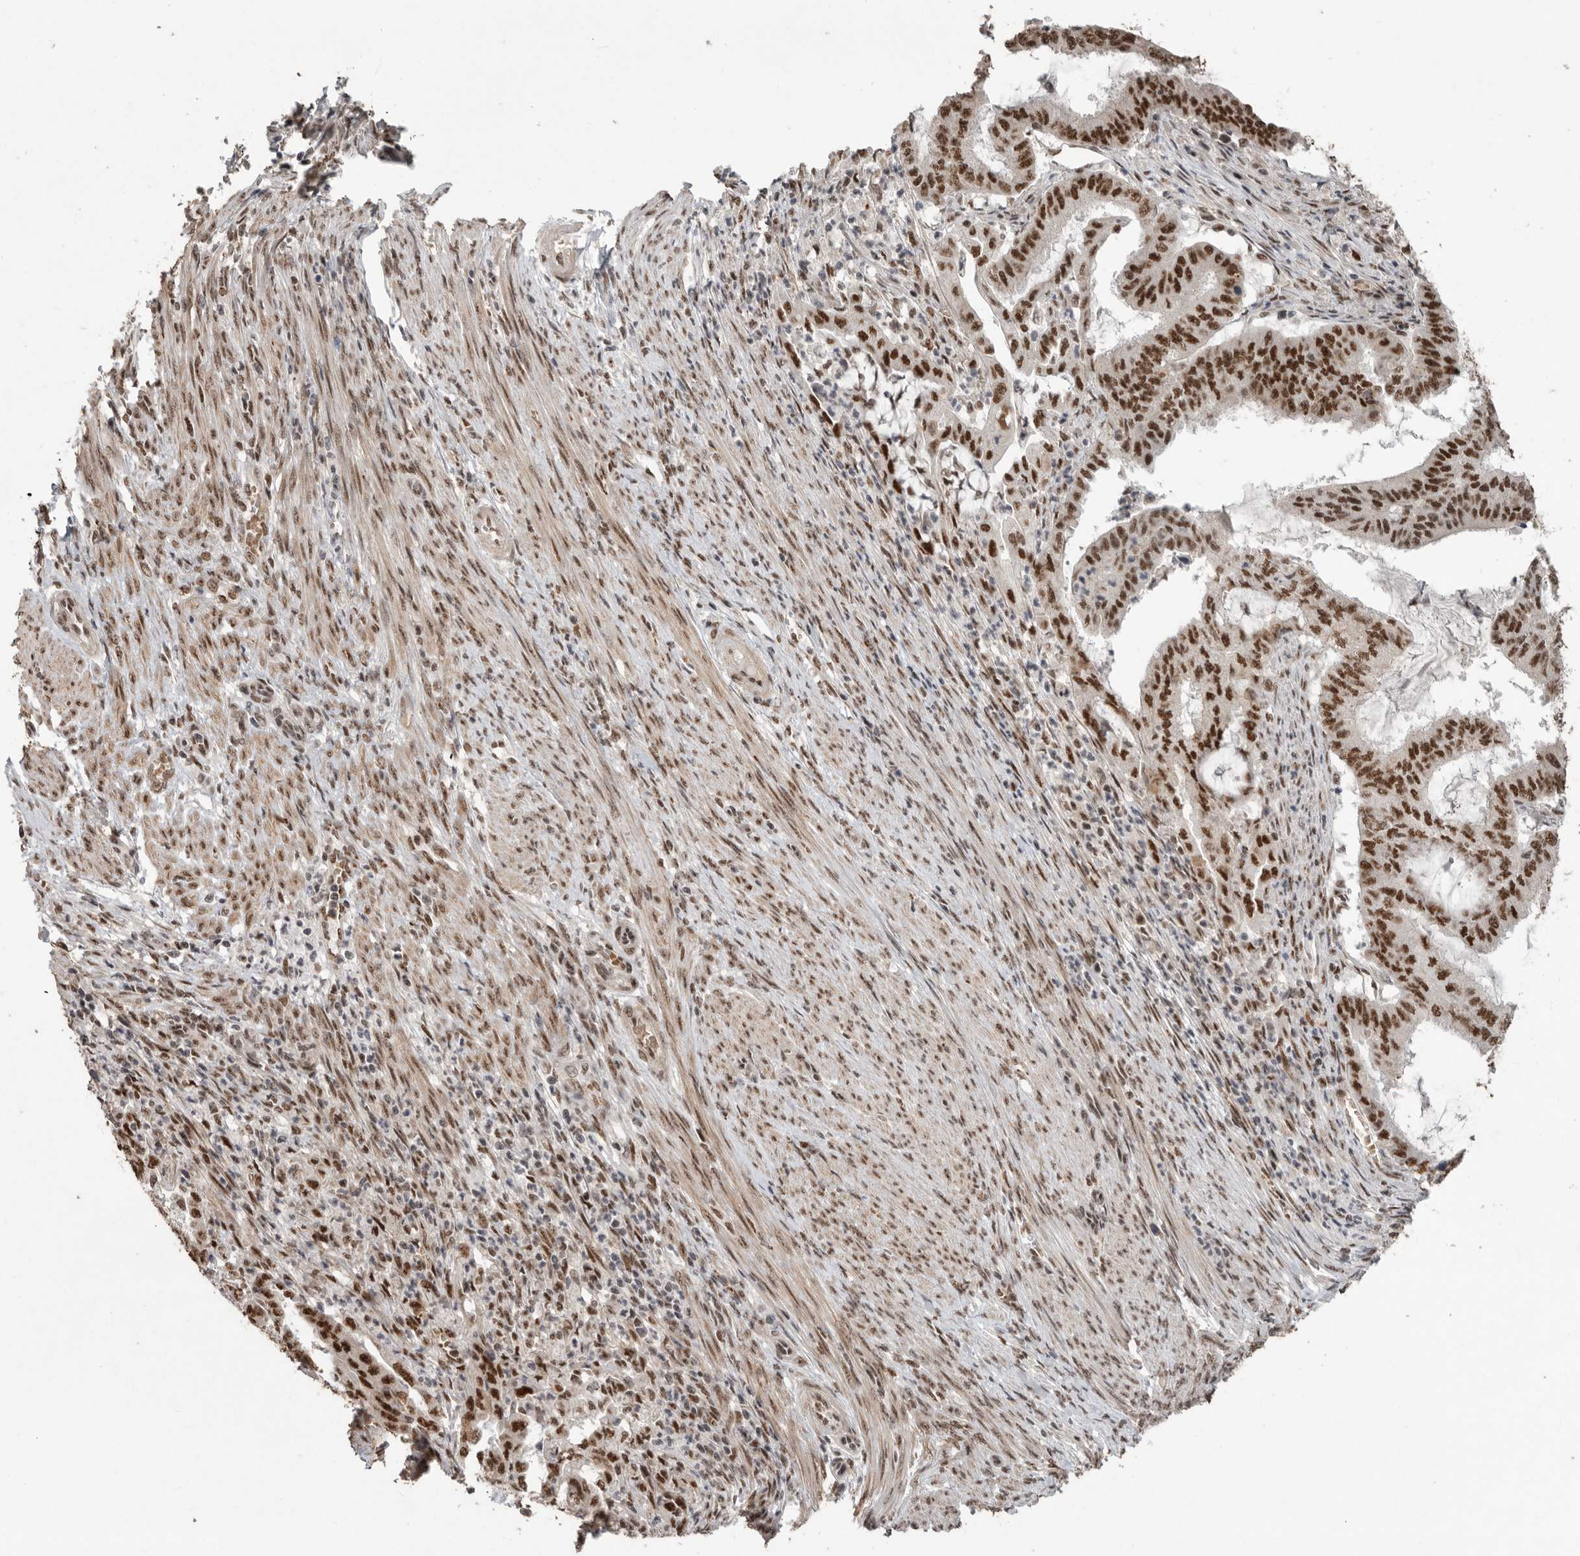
{"staining": {"intensity": "strong", "quantity": ">75%", "location": "nuclear"}, "tissue": "endometrial cancer", "cell_type": "Tumor cells", "image_type": "cancer", "snomed": [{"axis": "morphology", "description": "Adenocarcinoma, NOS"}, {"axis": "topography", "description": "Endometrium"}], "caption": "Protein expression analysis of human adenocarcinoma (endometrial) reveals strong nuclear positivity in about >75% of tumor cells. The staining was performed using DAB (3,3'-diaminobenzidine), with brown indicating positive protein expression. Nuclei are stained blue with hematoxylin.", "gene": "PPP1R10", "patient": {"sex": "female", "age": 51}}